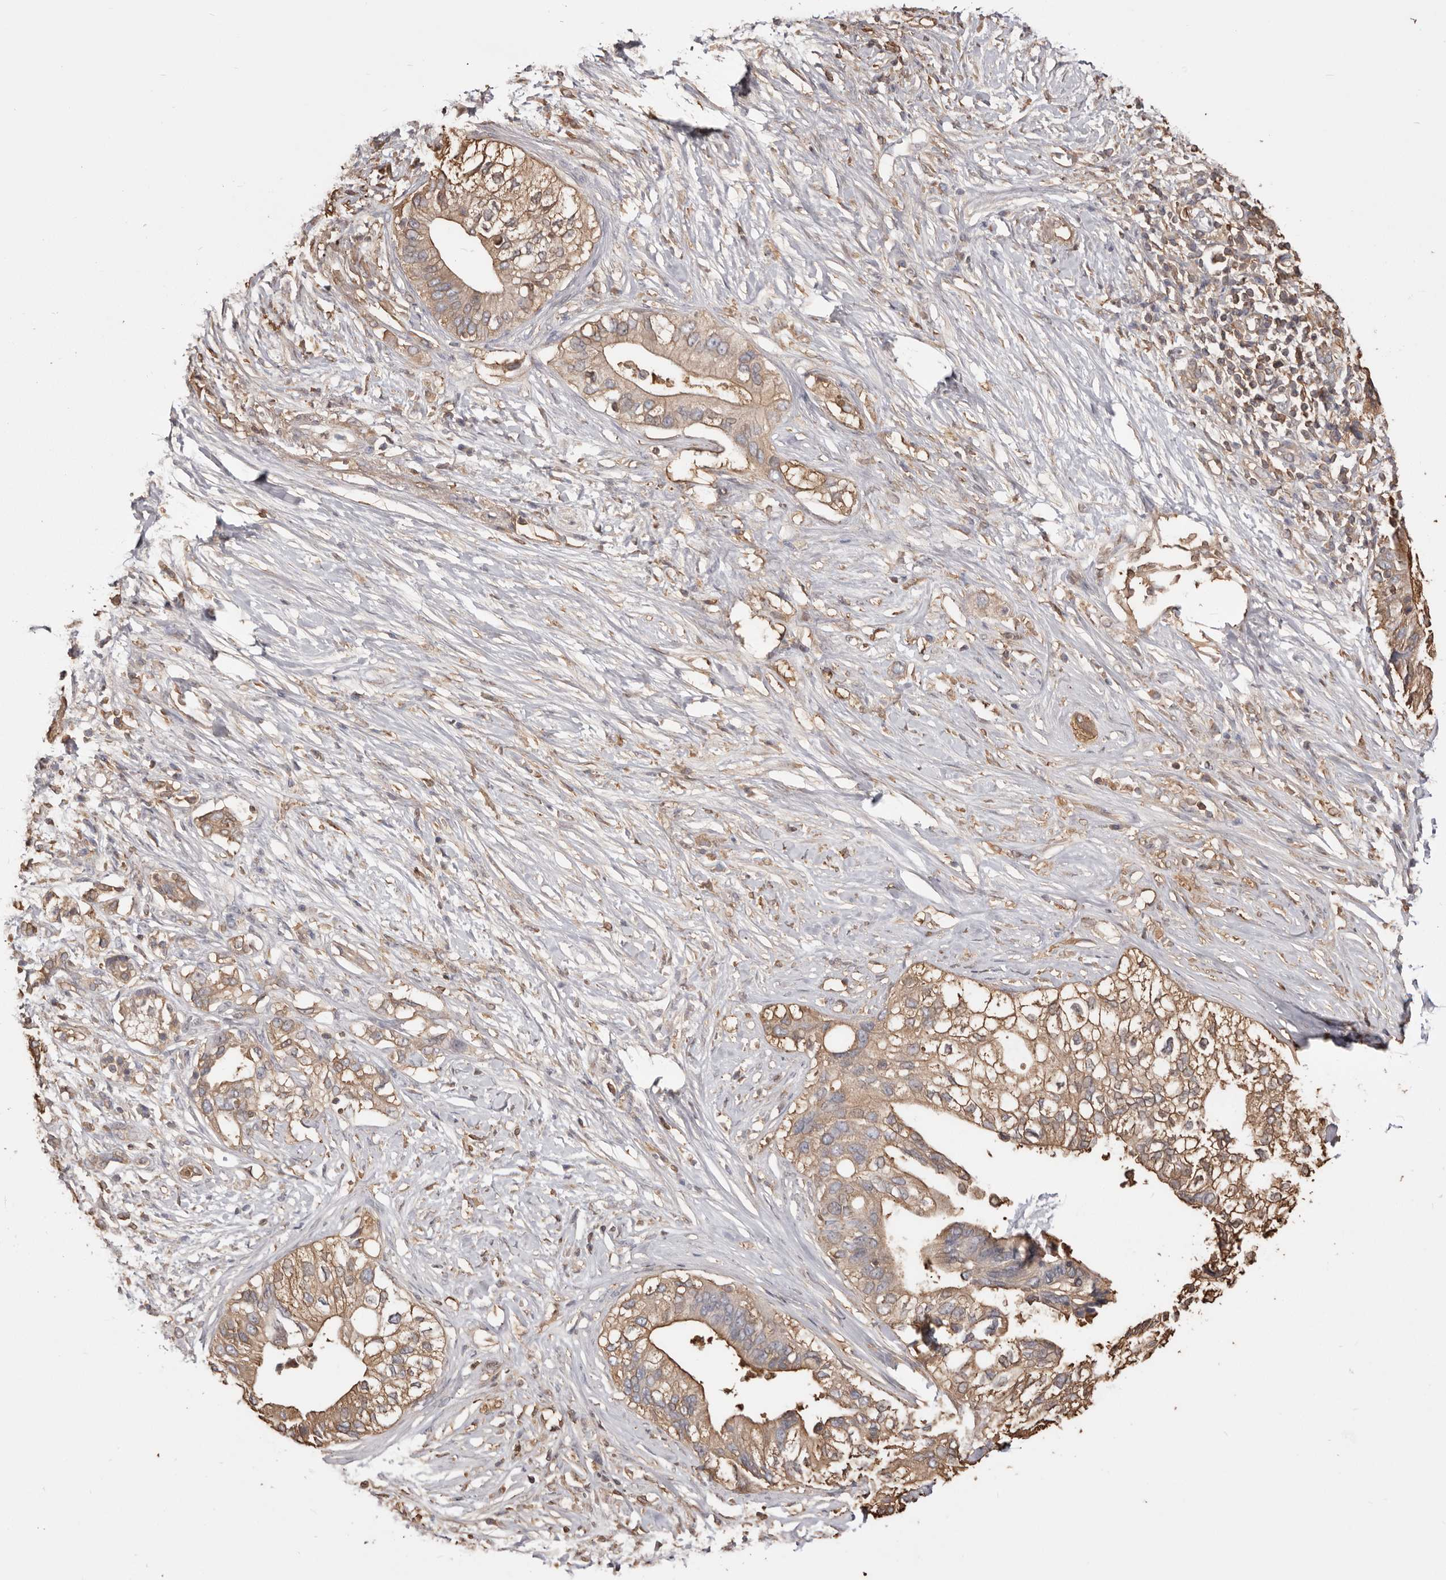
{"staining": {"intensity": "weak", "quantity": ">75%", "location": "cytoplasmic/membranous"}, "tissue": "pancreatic cancer", "cell_type": "Tumor cells", "image_type": "cancer", "snomed": [{"axis": "morphology", "description": "Normal tissue, NOS"}, {"axis": "morphology", "description": "Adenocarcinoma, NOS"}, {"axis": "topography", "description": "Pancreas"}, {"axis": "topography", "description": "Peripheral nerve tissue"}], "caption": "IHC micrograph of neoplastic tissue: adenocarcinoma (pancreatic) stained using IHC reveals low levels of weak protein expression localized specifically in the cytoplasmic/membranous of tumor cells, appearing as a cytoplasmic/membranous brown color.", "gene": "PKM", "patient": {"sex": "male", "age": 59}}